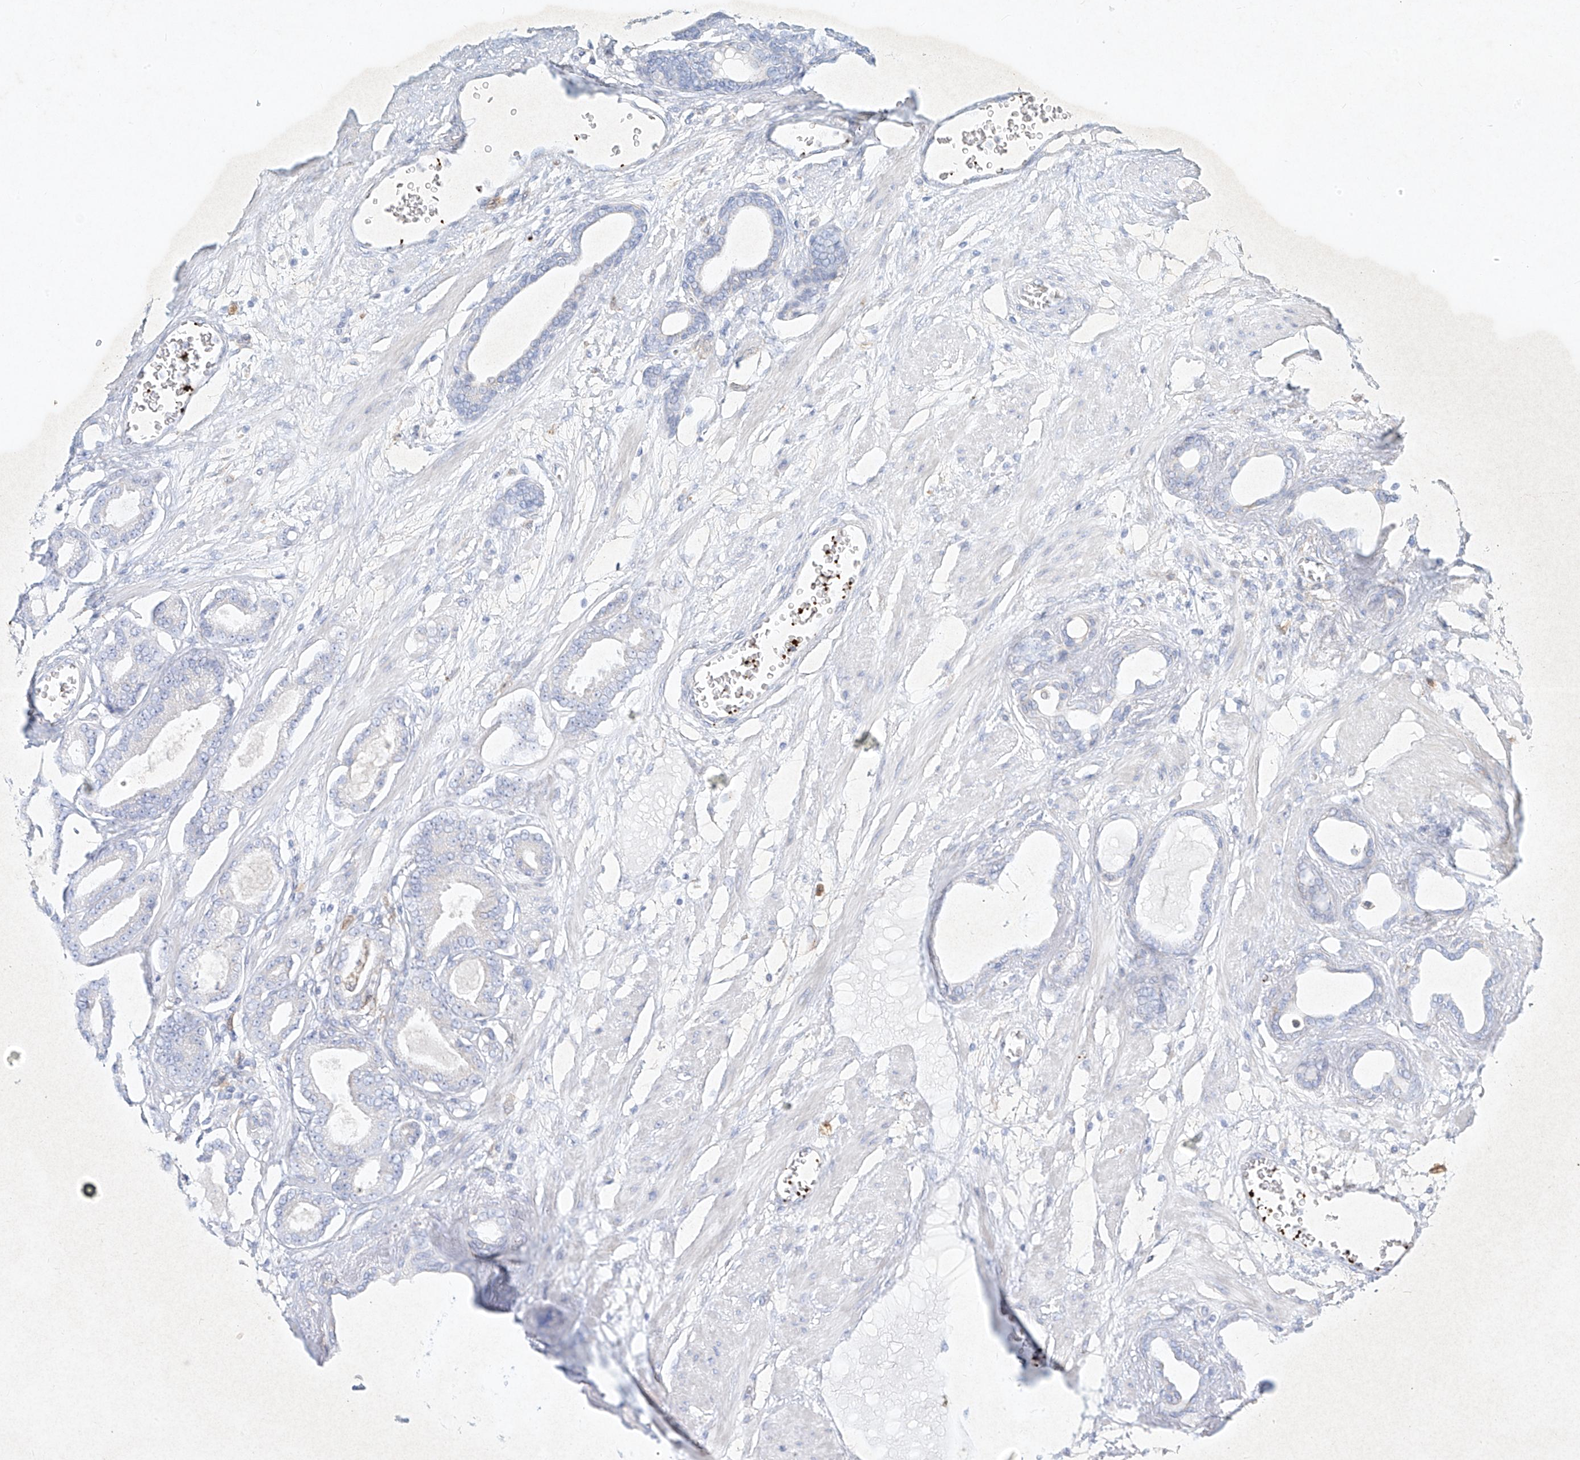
{"staining": {"intensity": "negative", "quantity": "none", "location": "none"}, "tissue": "prostate cancer", "cell_type": "Tumor cells", "image_type": "cancer", "snomed": [{"axis": "morphology", "description": "Adenocarcinoma, Low grade"}, {"axis": "topography", "description": "Prostate"}], "caption": "IHC image of neoplastic tissue: prostate cancer stained with DAB (3,3'-diaminobenzidine) exhibits no significant protein expression in tumor cells.", "gene": "PLEK", "patient": {"sex": "male", "age": 60}}